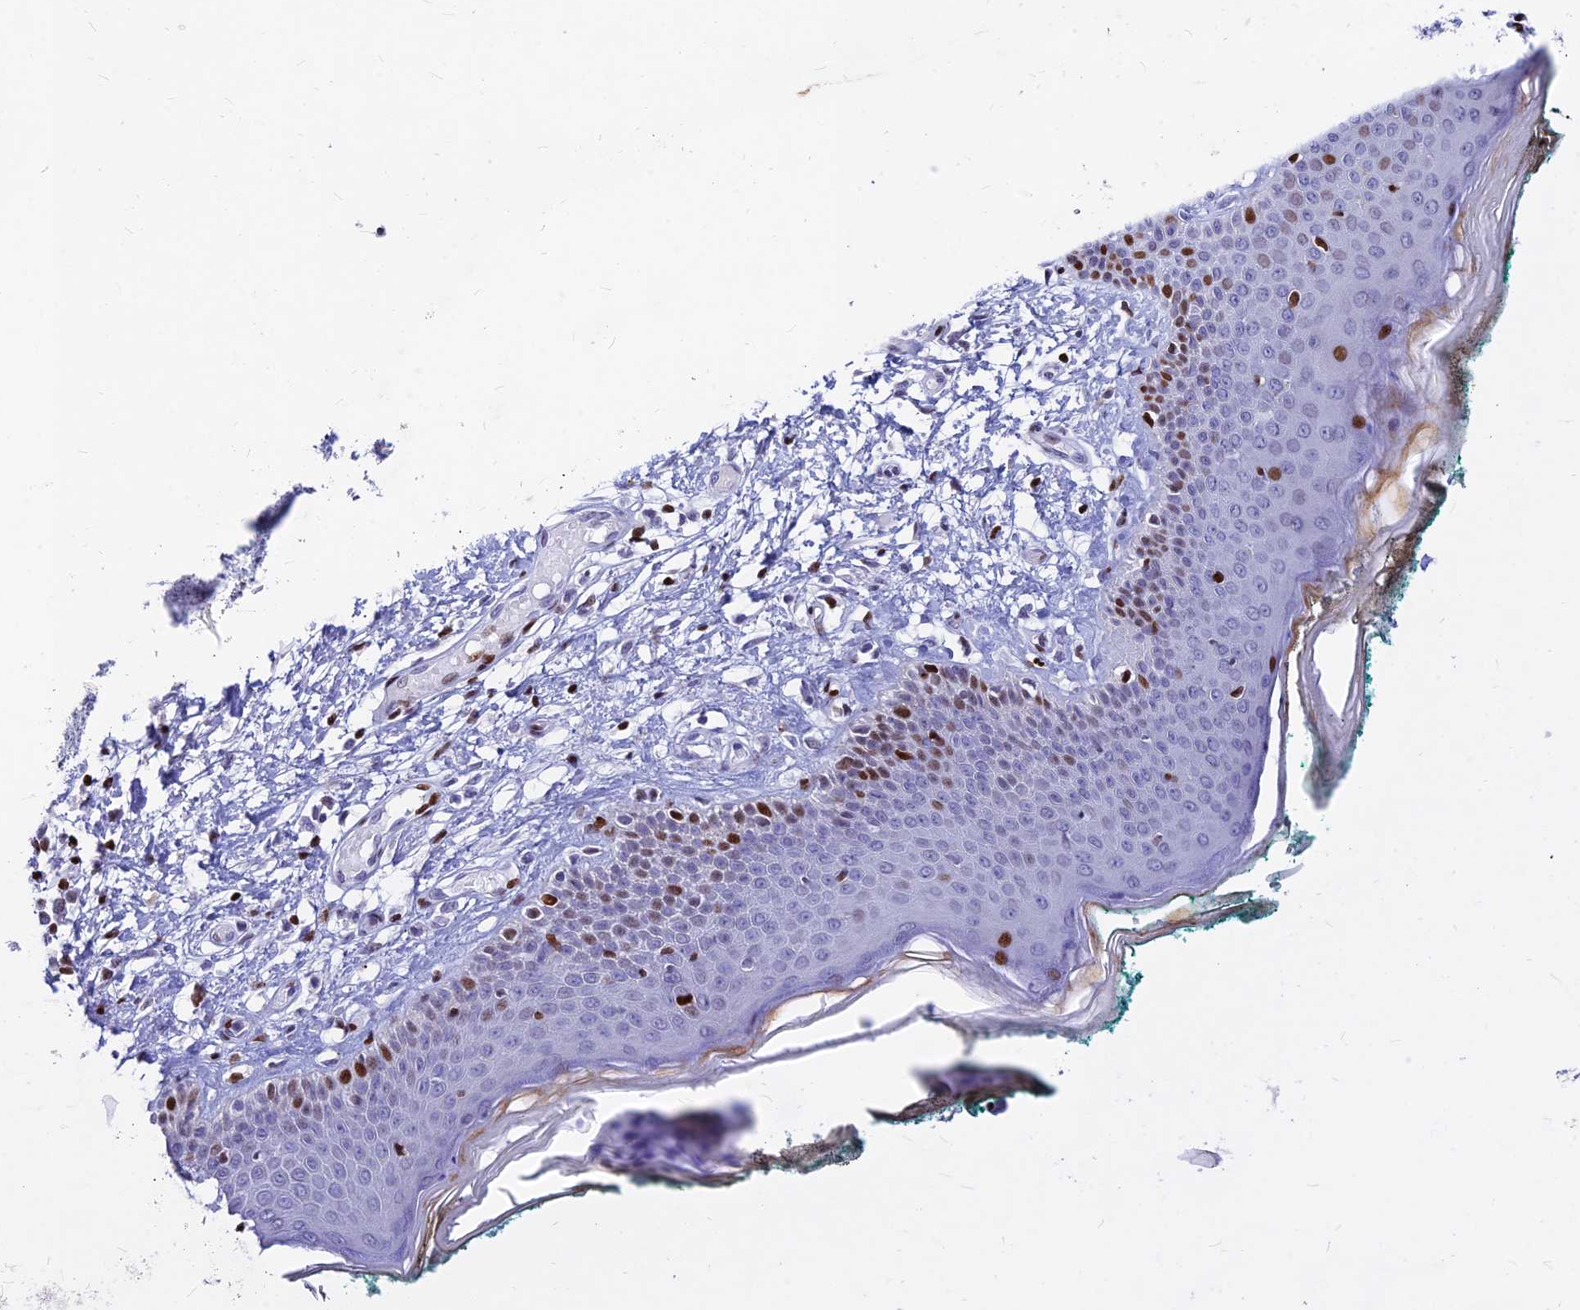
{"staining": {"intensity": "weak", "quantity": "25%-75%", "location": "nuclear"}, "tissue": "skin", "cell_type": "Fibroblasts", "image_type": "normal", "snomed": [{"axis": "morphology", "description": "Normal tissue, NOS"}, {"axis": "morphology", "description": "Malignant melanoma, NOS"}, {"axis": "topography", "description": "Skin"}], "caption": "Brown immunohistochemical staining in normal human skin exhibits weak nuclear expression in approximately 25%-75% of fibroblasts.", "gene": "PRPS1", "patient": {"sex": "male", "age": 62}}